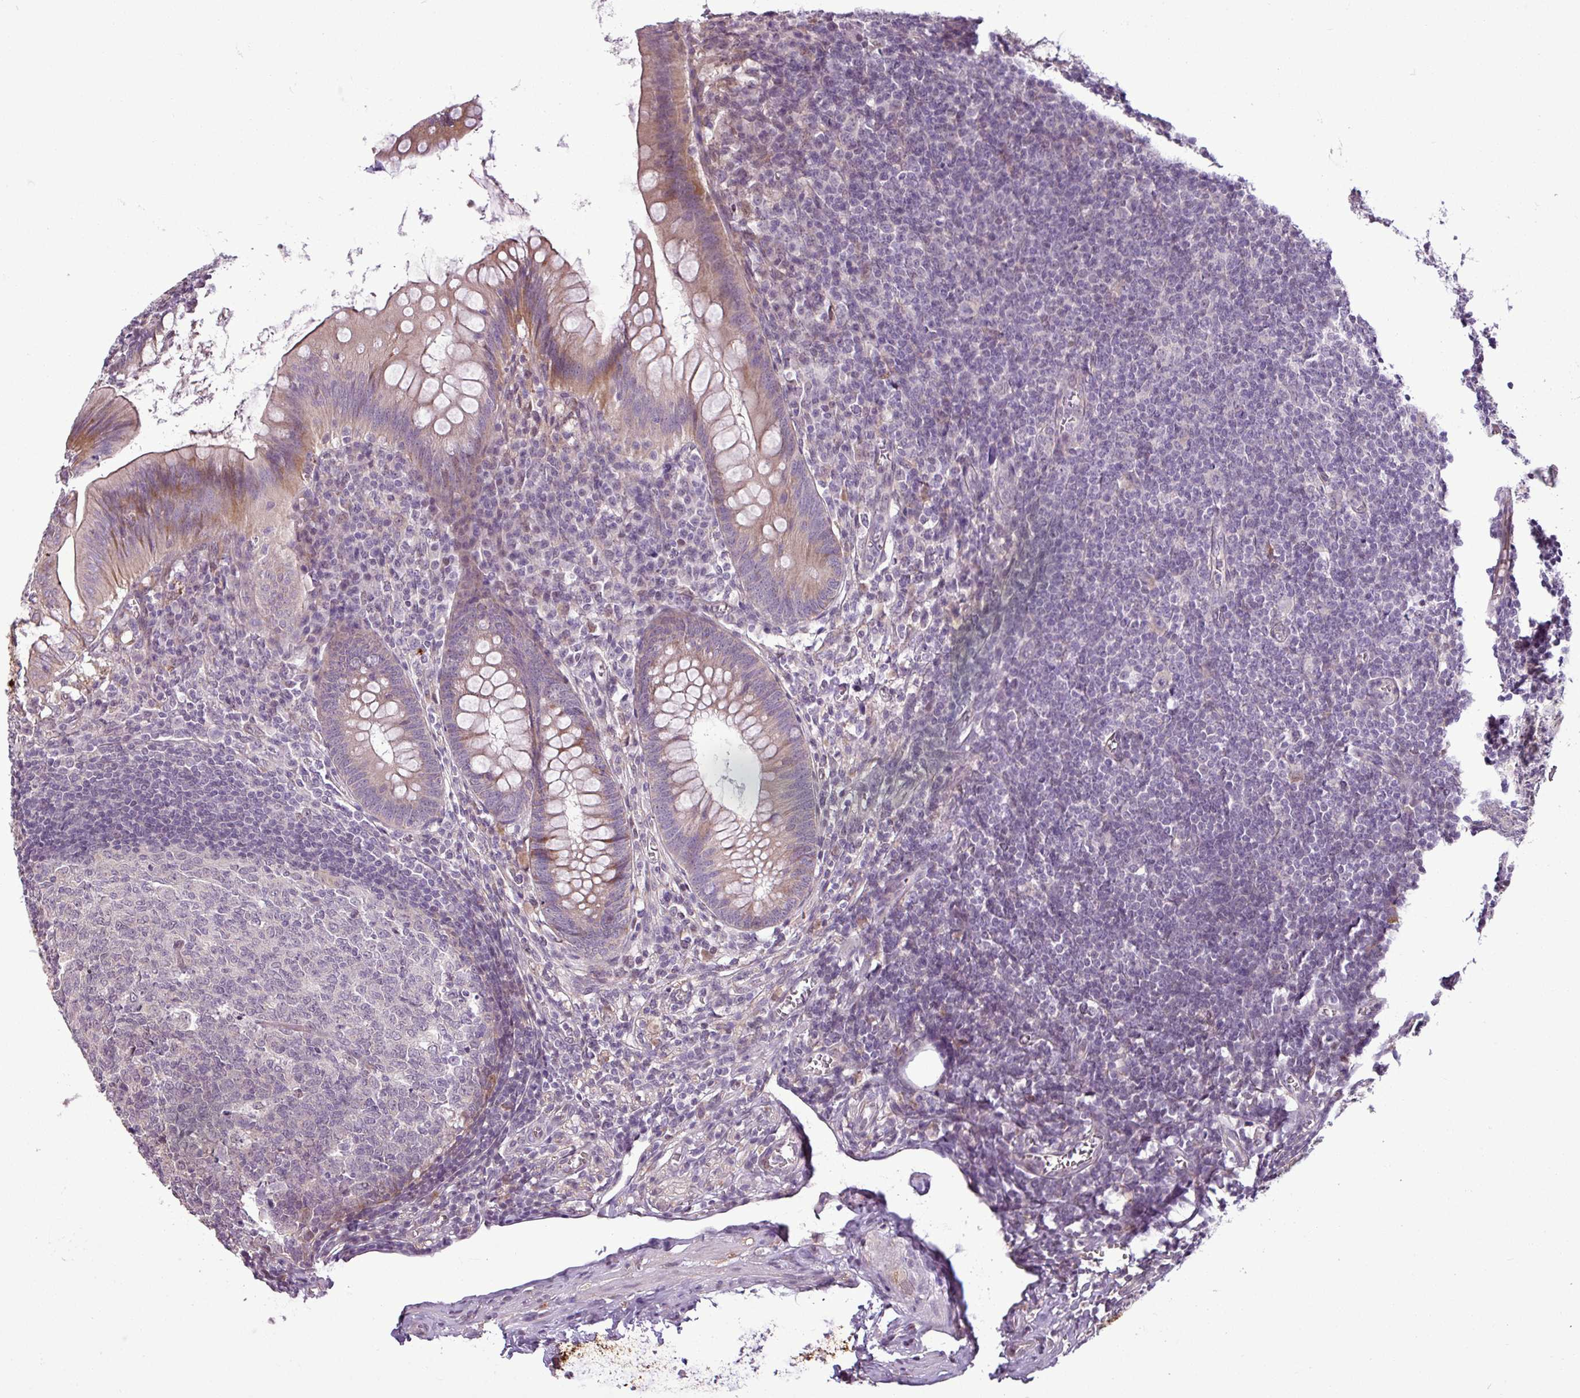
{"staining": {"intensity": "moderate", "quantity": "25%-75%", "location": "cytoplasmic/membranous"}, "tissue": "appendix", "cell_type": "Glandular cells", "image_type": "normal", "snomed": [{"axis": "morphology", "description": "Normal tissue, NOS"}, {"axis": "topography", "description": "Appendix"}], "caption": "A high-resolution image shows IHC staining of unremarkable appendix, which reveals moderate cytoplasmic/membranous positivity in approximately 25%-75% of glandular cells. The staining is performed using DAB brown chromogen to label protein expression. The nuclei are counter-stained blue using hematoxylin.", "gene": "GPT2", "patient": {"sex": "male", "age": 56}}